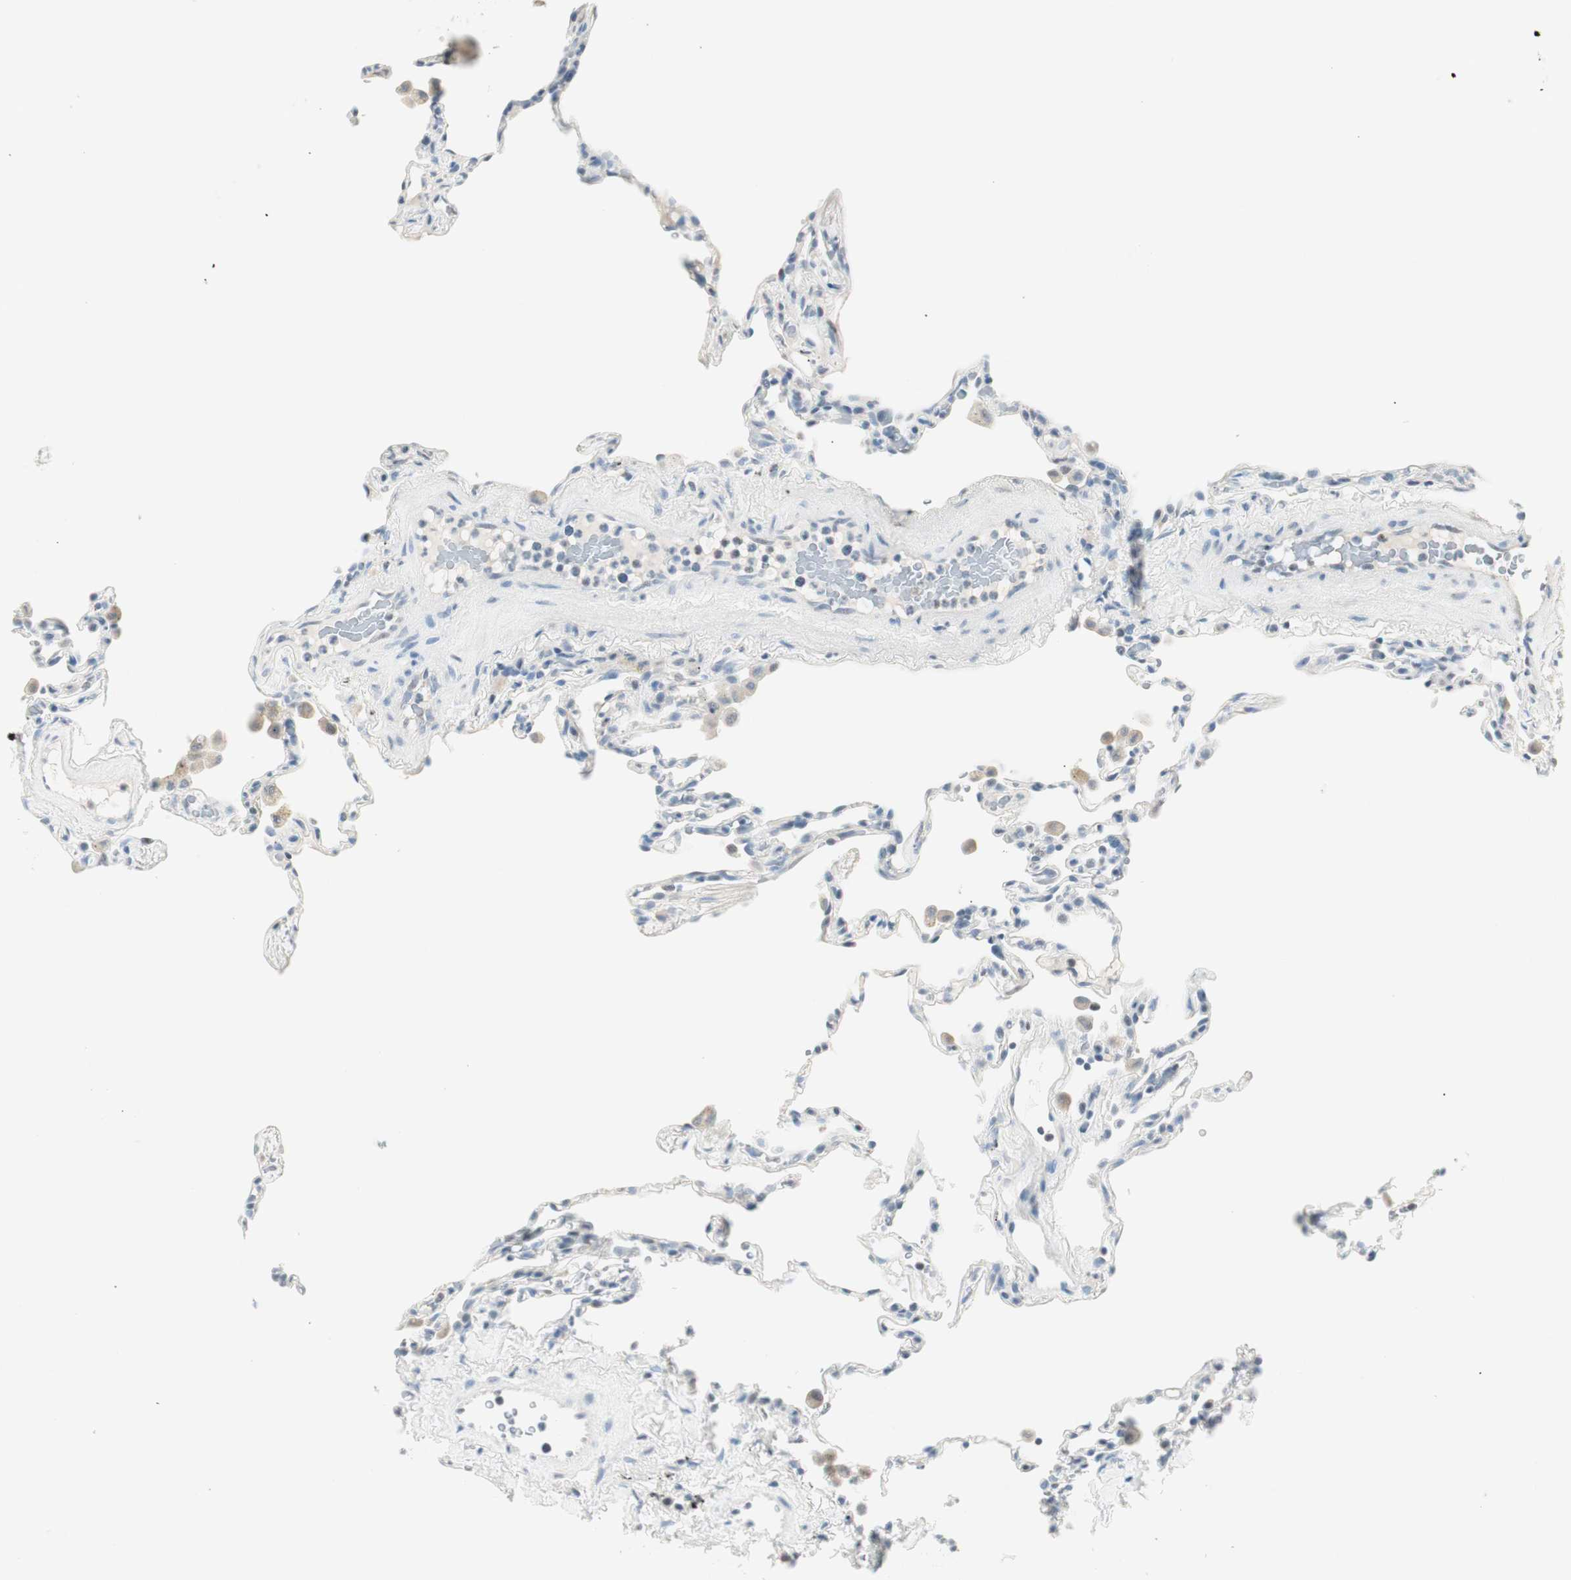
{"staining": {"intensity": "negative", "quantity": "none", "location": "none"}, "tissue": "lung", "cell_type": "Alveolar cells", "image_type": "normal", "snomed": [{"axis": "morphology", "description": "Normal tissue, NOS"}, {"axis": "topography", "description": "Lung"}], "caption": "Immunohistochemistry (IHC) of benign lung demonstrates no positivity in alveolar cells.", "gene": "HOXB13", "patient": {"sex": "male", "age": 59}}